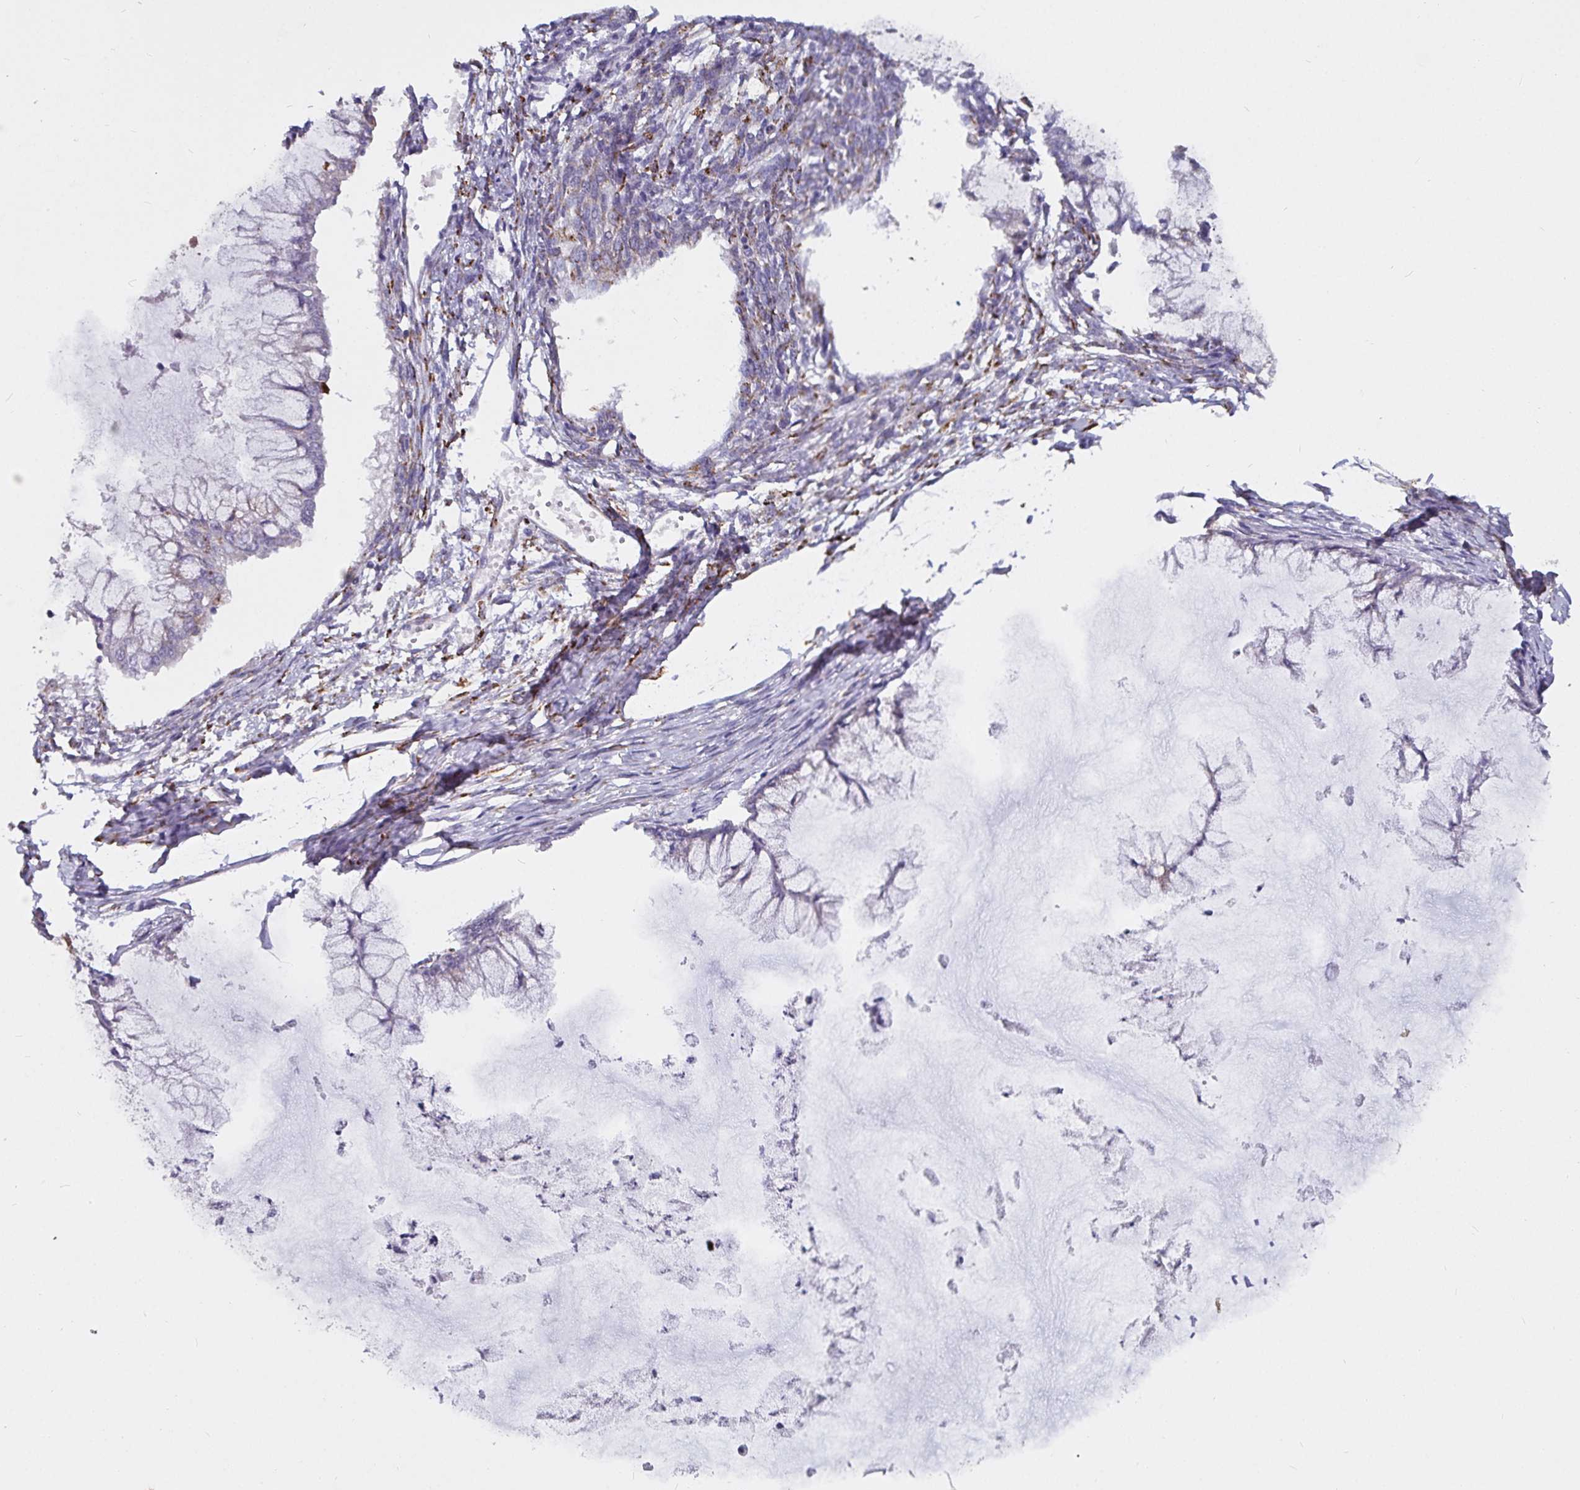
{"staining": {"intensity": "negative", "quantity": "none", "location": "none"}, "tissue": "ovarian cancer", "cell_type": "Tumor cells", "image_type": "cancer", "snomed": [{"axis": "morphology", "description": "Cystadenocarcinoma, mucinous, NOS"}, {"axis": "topography", "description": "Ovary"}], "caption": "Immunohistochemistry (IHC) of human mucinous cystadenocarcinoma (ovarian) shows no staining in tumor cells.", "gene": "P4HA2", "patient": {"sex": "female", "age": 34}}